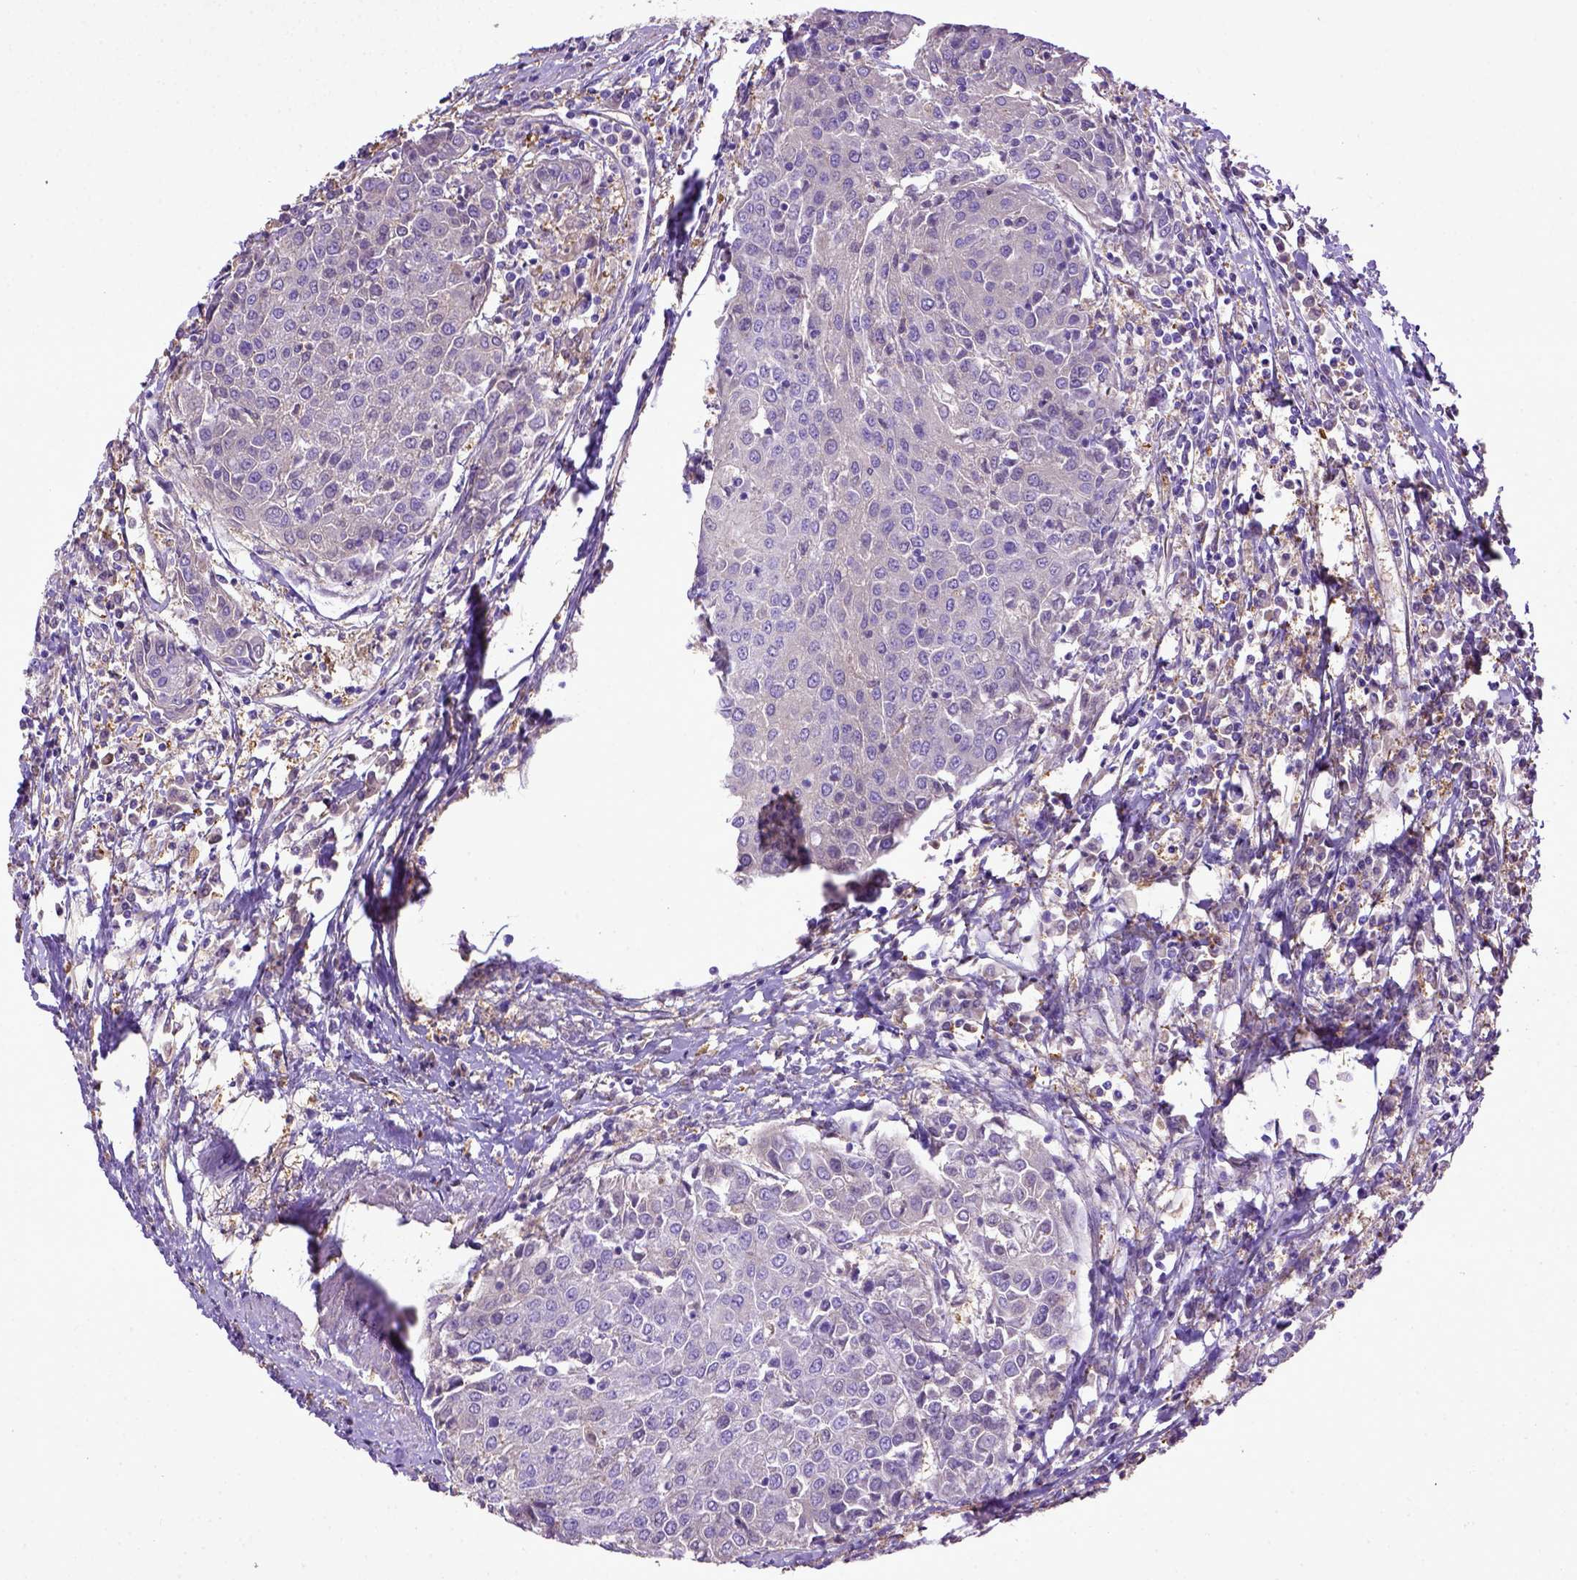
{"staining": {"intensity": "negative", "quantity": "none", "location": "none"}, "tissue": "urothelial cancer", "cell_type": "Tumor cells", "image_type": "cancer", "snomed": [{"axis": "morphology", "description": "Urothelial carcinoma, High grade"}, {"axis": "topography", "description": "Urinary bladder"}], "caption": "Immunohistochemistry image of human urothelial cancer stained for a protein (brown), which demonstrates no staining in tumor cells. The staining was performed using DAB (3,3'-diaminobenzidine) to visualize the protein expression in brown, while the nuclei were stained in blue with hematoxylin (Magnification: 20x).", "gene": "DEPDC1B", "patient": {"sex": "female", "age": 85}}